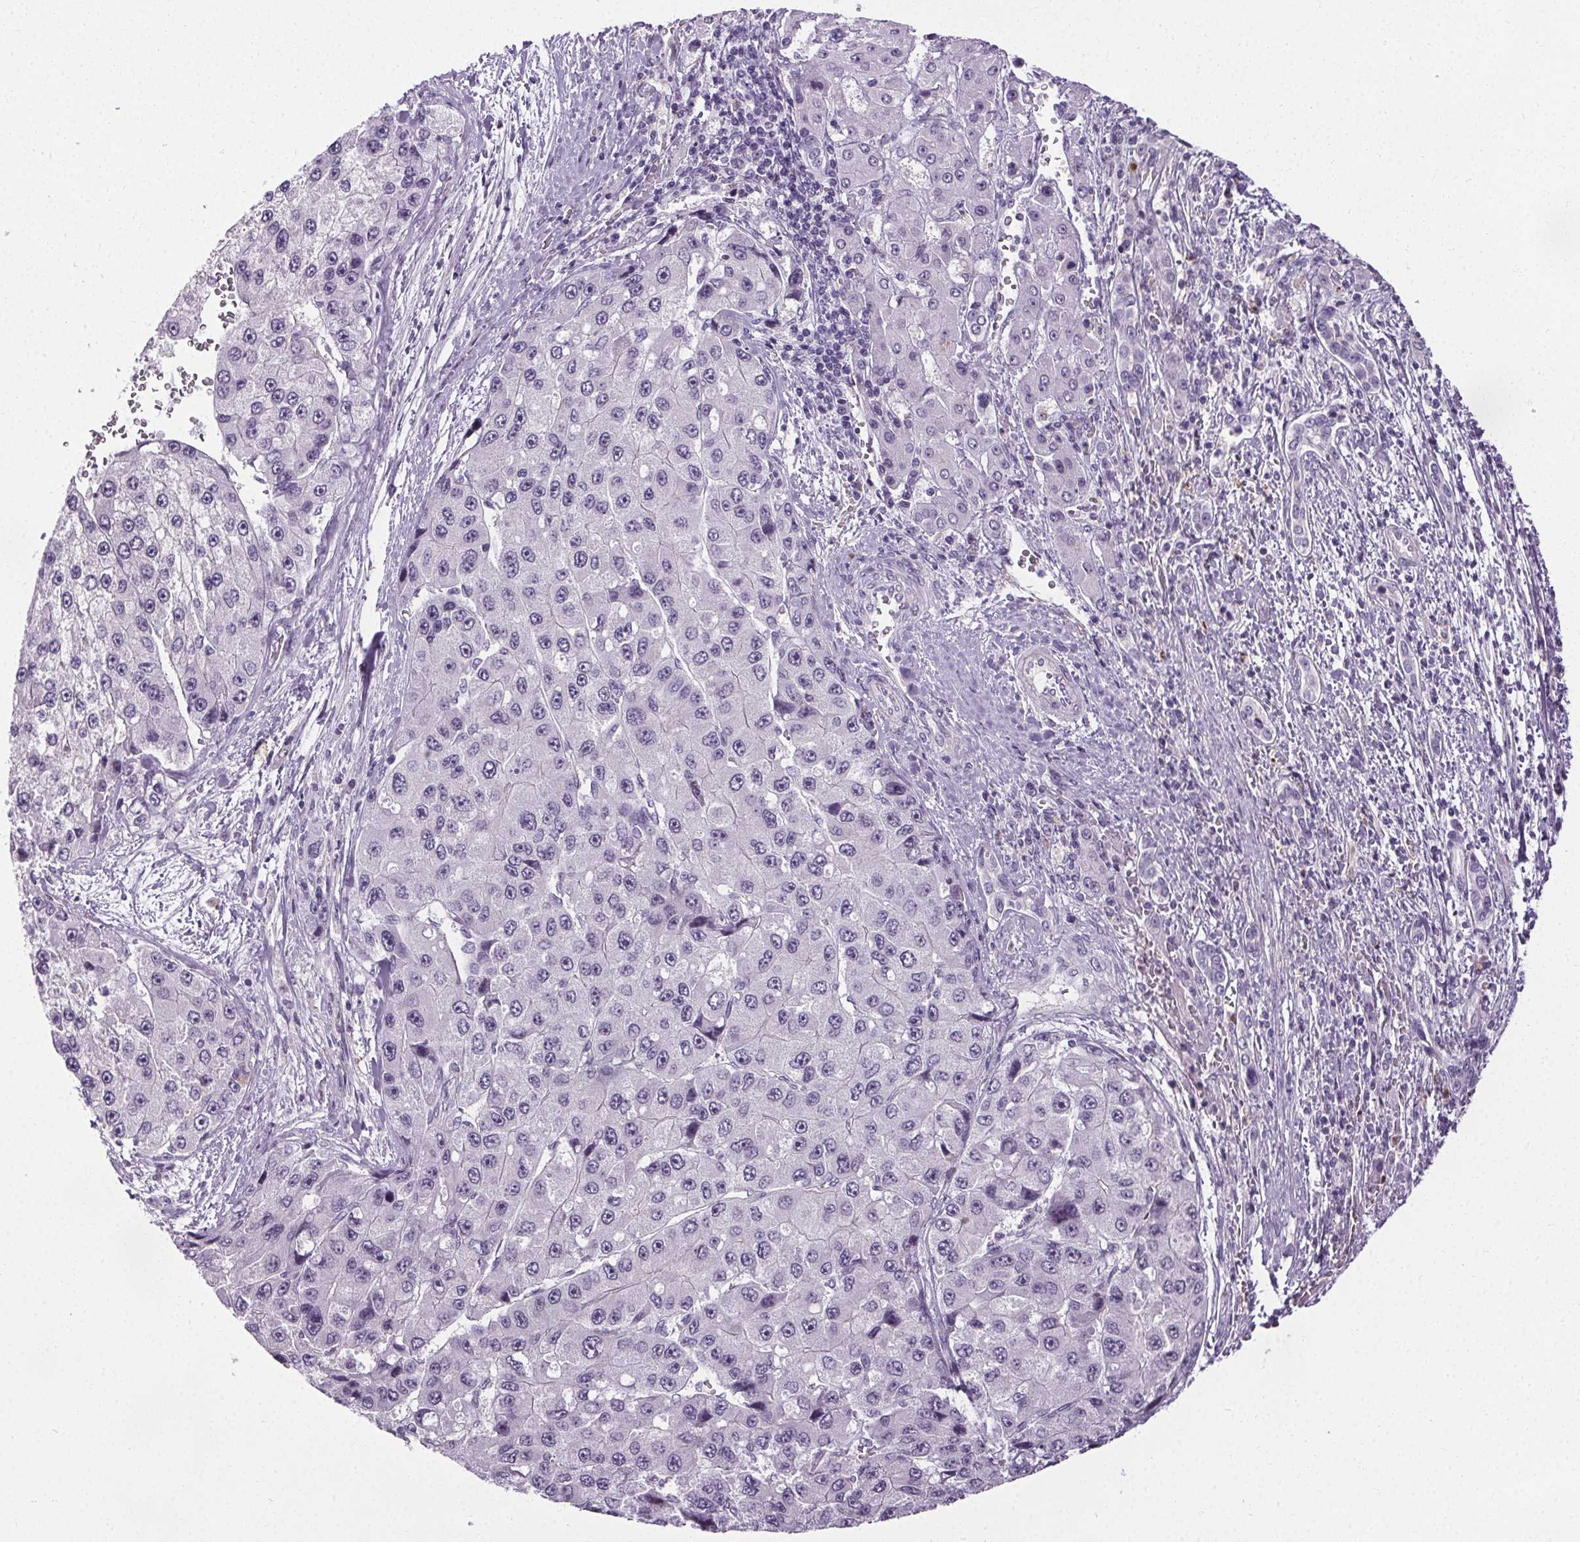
{"staining": {"intensity": "negative", "quantity": "none", "location": "none"}, "tissue": "liver cancer", "cell_type": "Tumor cells", "image_type": "cancer", "snomed": [{"axis": "morphology", "description": "Carcinoma, Hepatocellular, NOS"}, {"axis": "topography", "description": "Liver"}], "caption": "Tumor cells are negative for brown protein staining in liver cancer (hepatocellular carcinoma).", "gene": "TMEM240", "patient": {"sex": "female", "age": 73}}